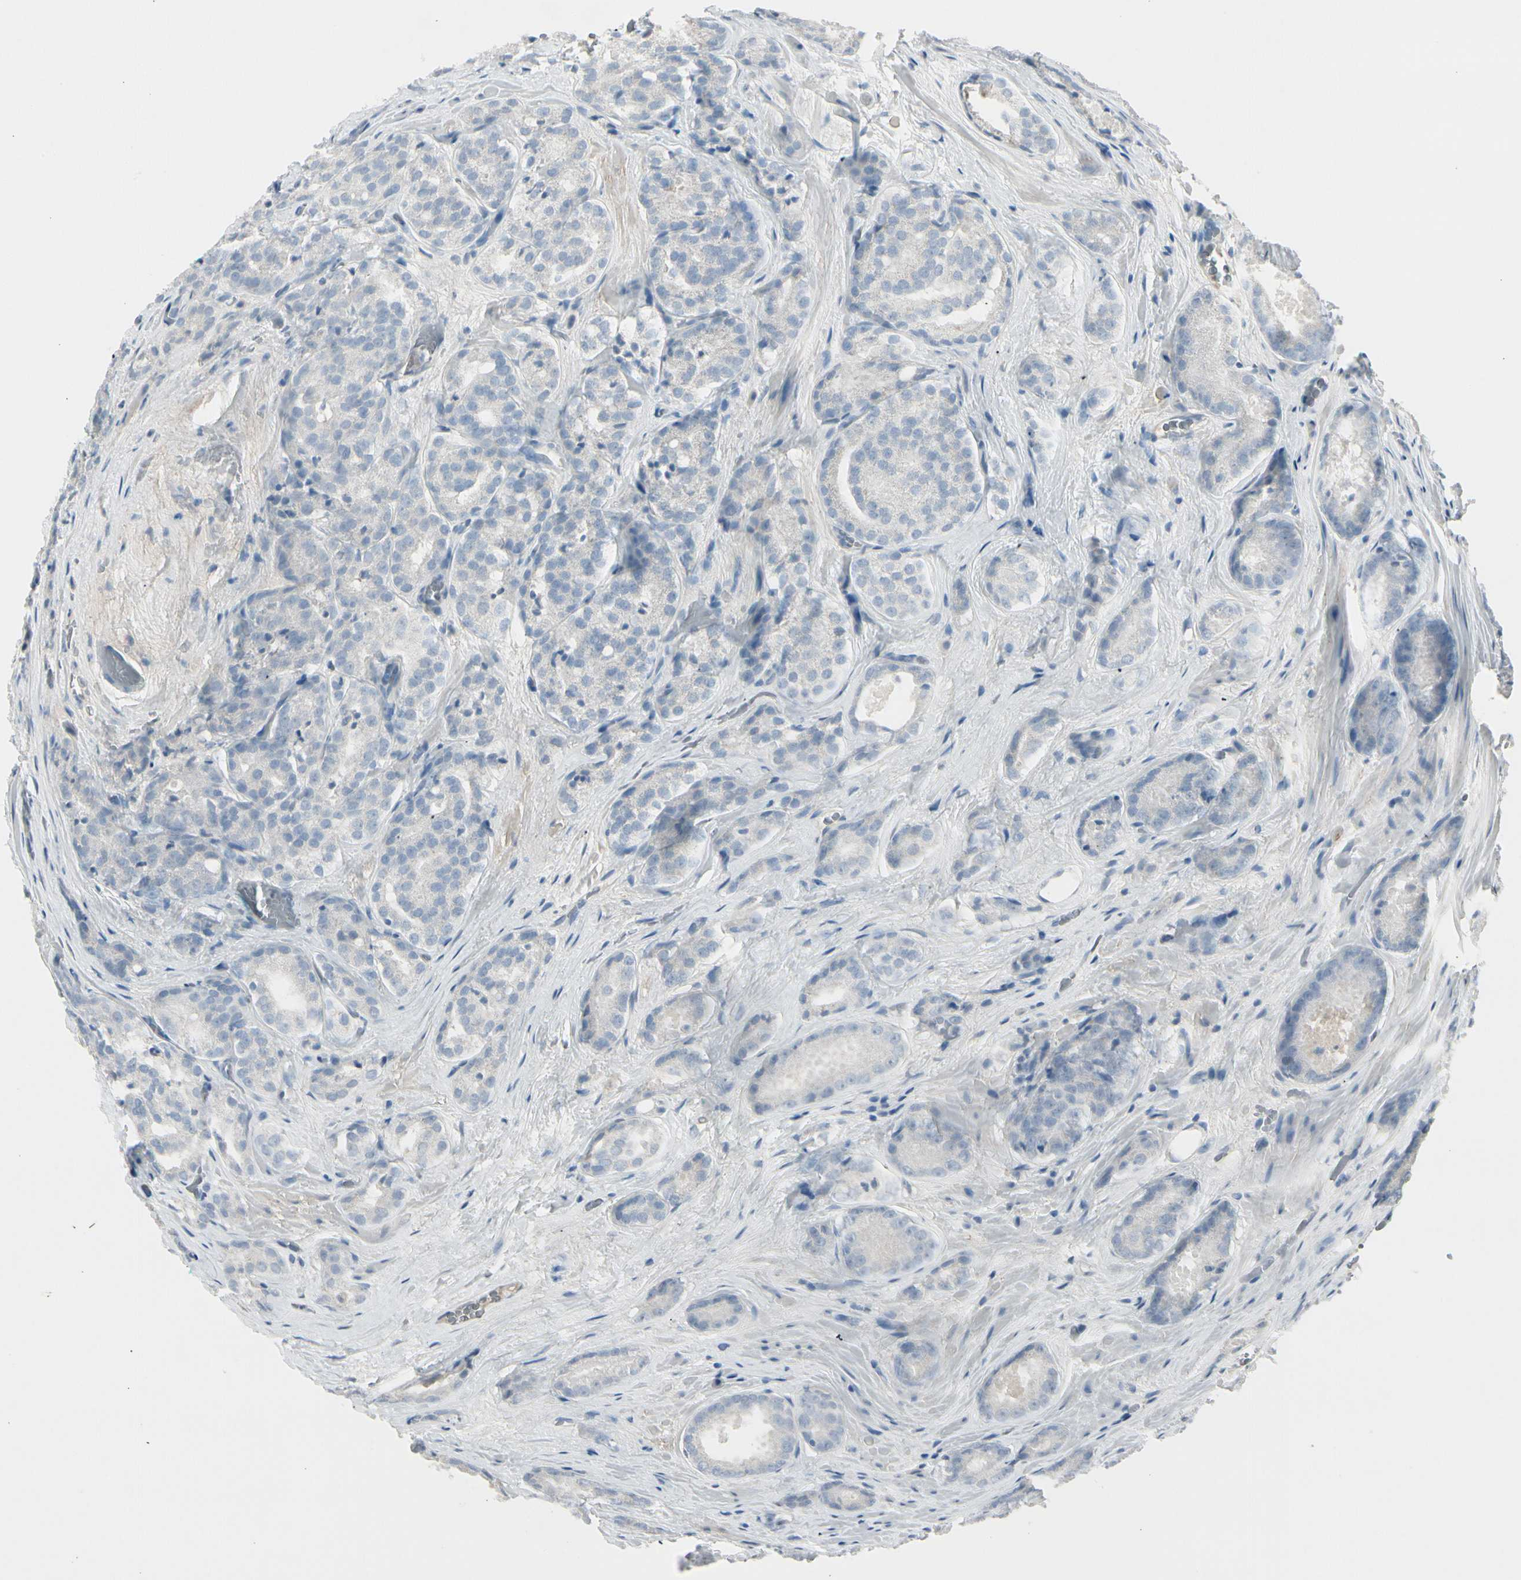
{"staining": {"intensity": "negative", "quantity": "none", "location": "none"}, "tissue": "prostate cancer", "cell_type": "Tumor cells", "image_type": "cancer", "snomed": [{"axis": "morphology", "description": "Adenocarcinoma, High grade"}, {"axis": "topography", "description": "Prostate"}], "caption": "An immunohistochemistry (IHC) photomicrograph of prostate adenocarcinoma (high-grade) is shown. There is no staining in tumor cells of prostate adenocarcinoma (high-grade). (DAB (3,3'-diaminobenzidine) immunohistochemistry (IHC), high magnification).", "gene": "CACNA2D1", "patient": {"sex": "male", "age": 64}}